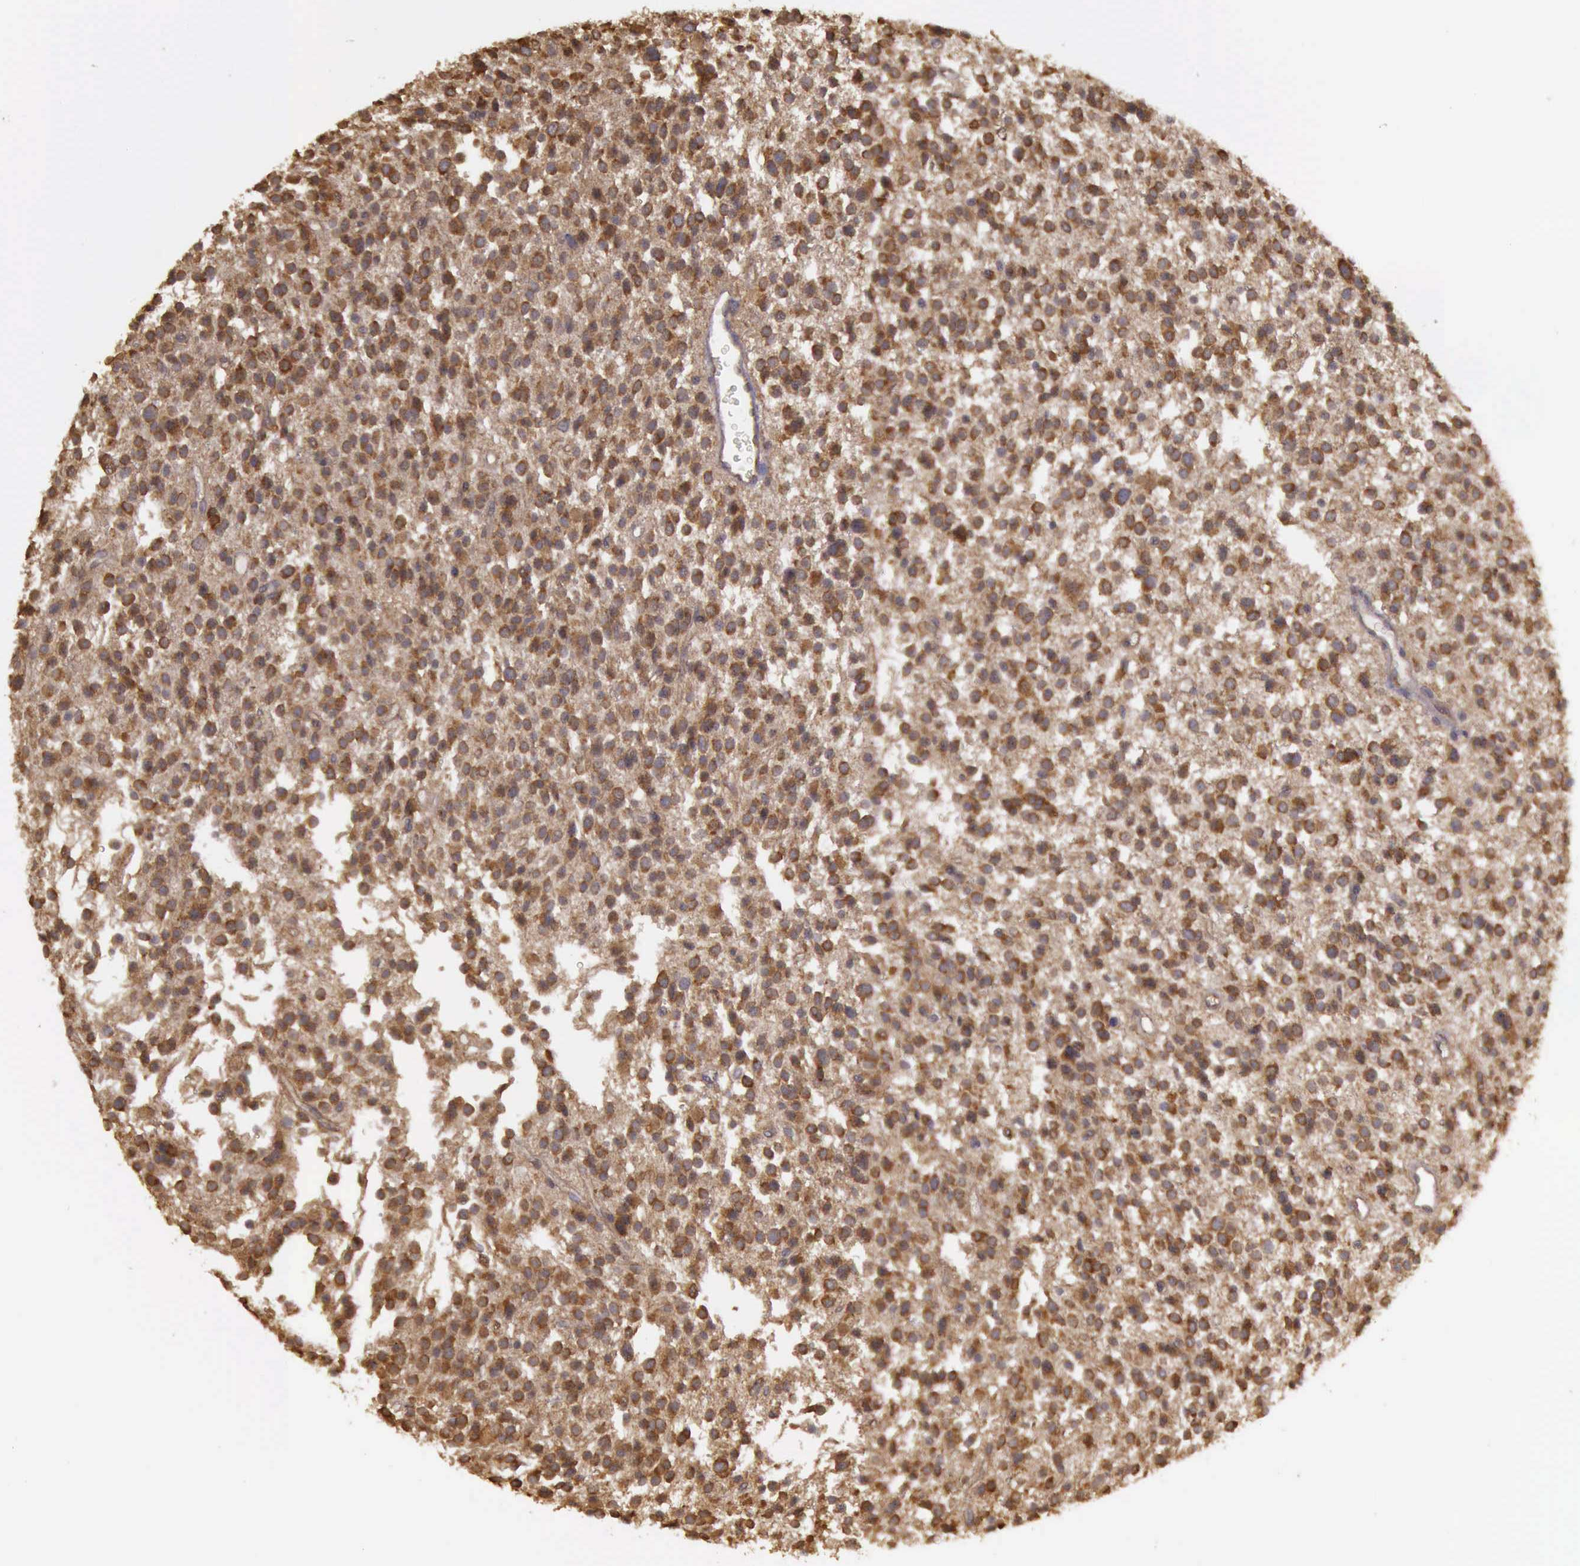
{"staining": {"intensity": "strong", "quantity": ">75%", "location": "cytoplasmic/membranous"}, "tissue": "glioma", "cell_type": "Tumor cells", "image_type": "cancer", "snomed": [{"axis": "morphology", "description": "Glioma, malignant, Low grade"}, {"axis": "topography", "description": "Brain"}], "caption": "A brown stain shows strong cytoplasmic/membranous expression of a protein in human glioma tumor cells.", "gene": "EIF5", "patient": {"sex": "female", "age": 36}}